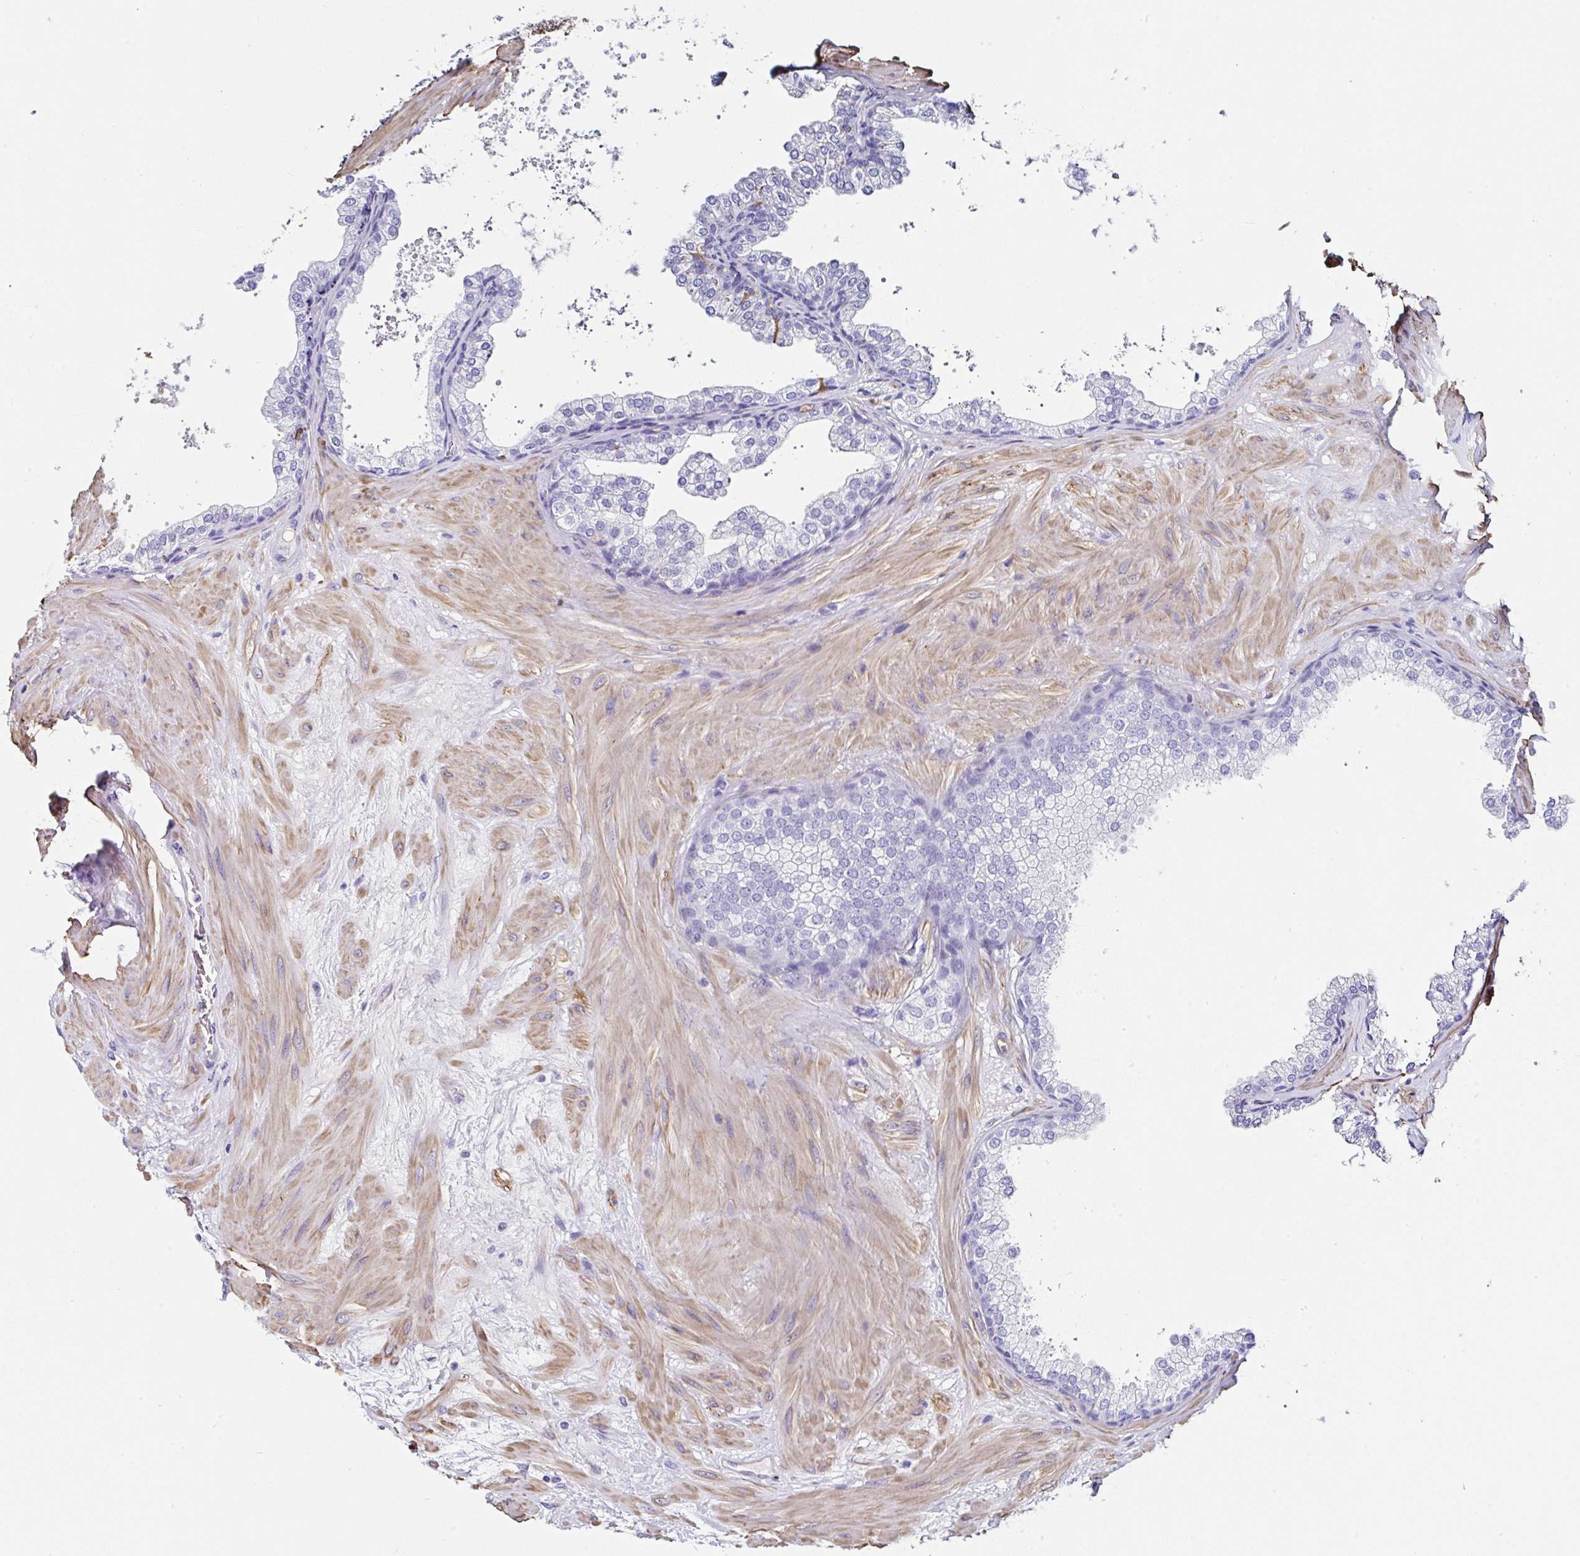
{"staining": {"intensity": "negative", "quantity": "none", "location": "none"}, "tissue": "prostate", "cell_type": "Glandular cells", "image_type": "normal", "snomed": [{"axis": "morphology", "description": "Normal tissue, NOS"}, {"axis": "topography", "description": "Prostate"}], "caption": "Immunohistochemical staining of unremarkable prostate exhibits no significant staining in glandular cells.", "gene": "PPFIA4", "patient": {"sex": "male", "age": 37}}